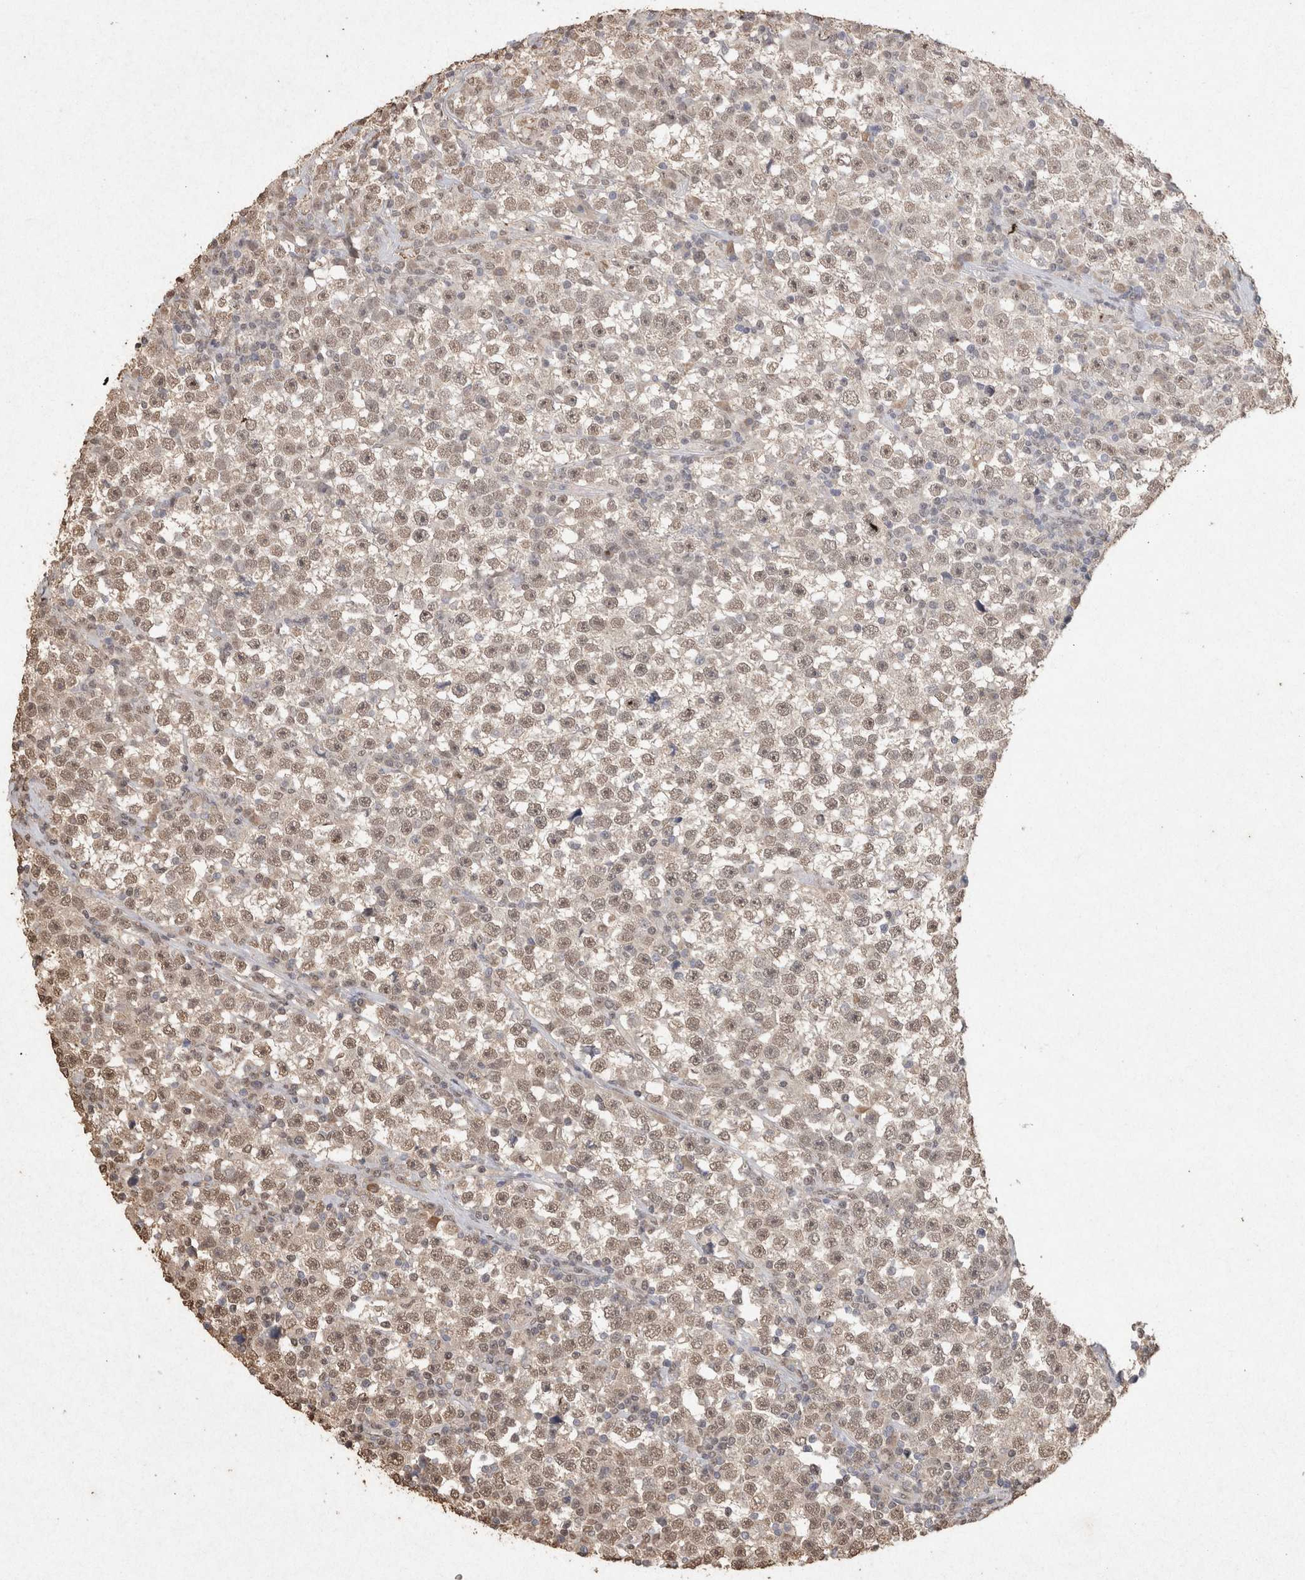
{"staining": {"intensity": "weak", "quantity": ">75%", "location": "nuclear"}, "tissue": "testis cancer", "cell_type": "Tumor cells", "image_type": "cancer", "snomed": [{"axis": "morphology", "description": "Seminoma, NOS"}, {"axis": "topography", "description": "Testis"}], "caption": "This micrograph displays immunohistochemistry (IHC) staining of testis cancer (seminoma), with low weak nuclear staining in about >75% of tumor cells.", "gene": "MLX", "patient": {"sex": "male", "age": 43}}